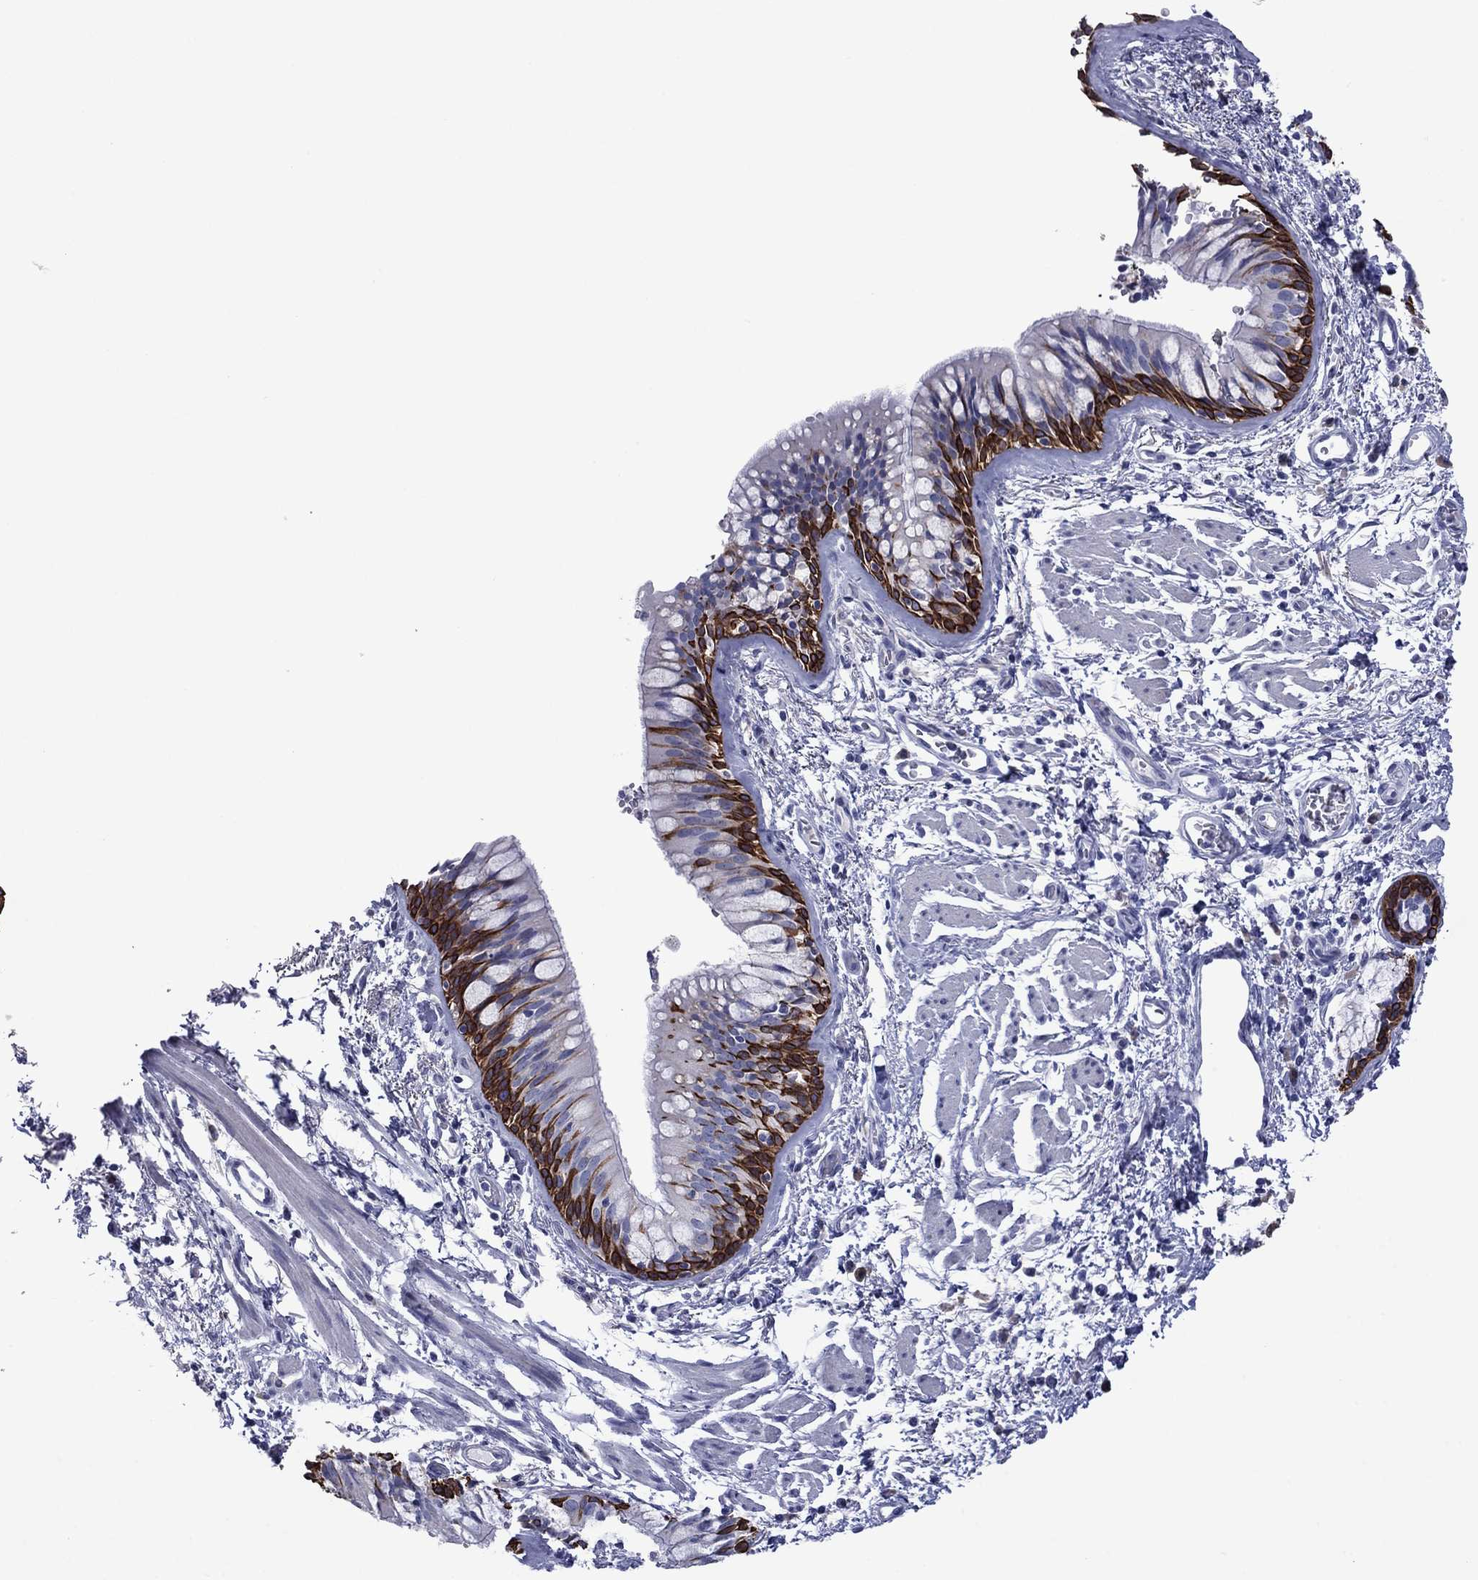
{"staining": {"intensity": "strong", "quantity": "25%-75%", "location": "cytoplasmic/membranous,nuclear"}, "tissue": "bronchus", "cell_type": "Respiratory epithelial cells", "image_type": "normal", "snomed": [{"axis": "morphology", "description": "Normal tissue, NOS"}, {"axis": "topography", "description": "Bronchus"}, {"axis": "topography", "description": "Lung"}], "caption": "Immunohistochemical staining of unremarkable human bronchus demonstrates high levels of strong cytoplasmic/membranous,nuclear positivity in approximately 25%-75% of respiratory epithelial cells. Using DAB (3,3'-diaminobenzidine) (brown) and hematoxylin (blue) stains, captured at high magnification using brightfield microscopy.", "gene": "TMPRSS11A", "patient": {"sex": "female", "age": 57}}